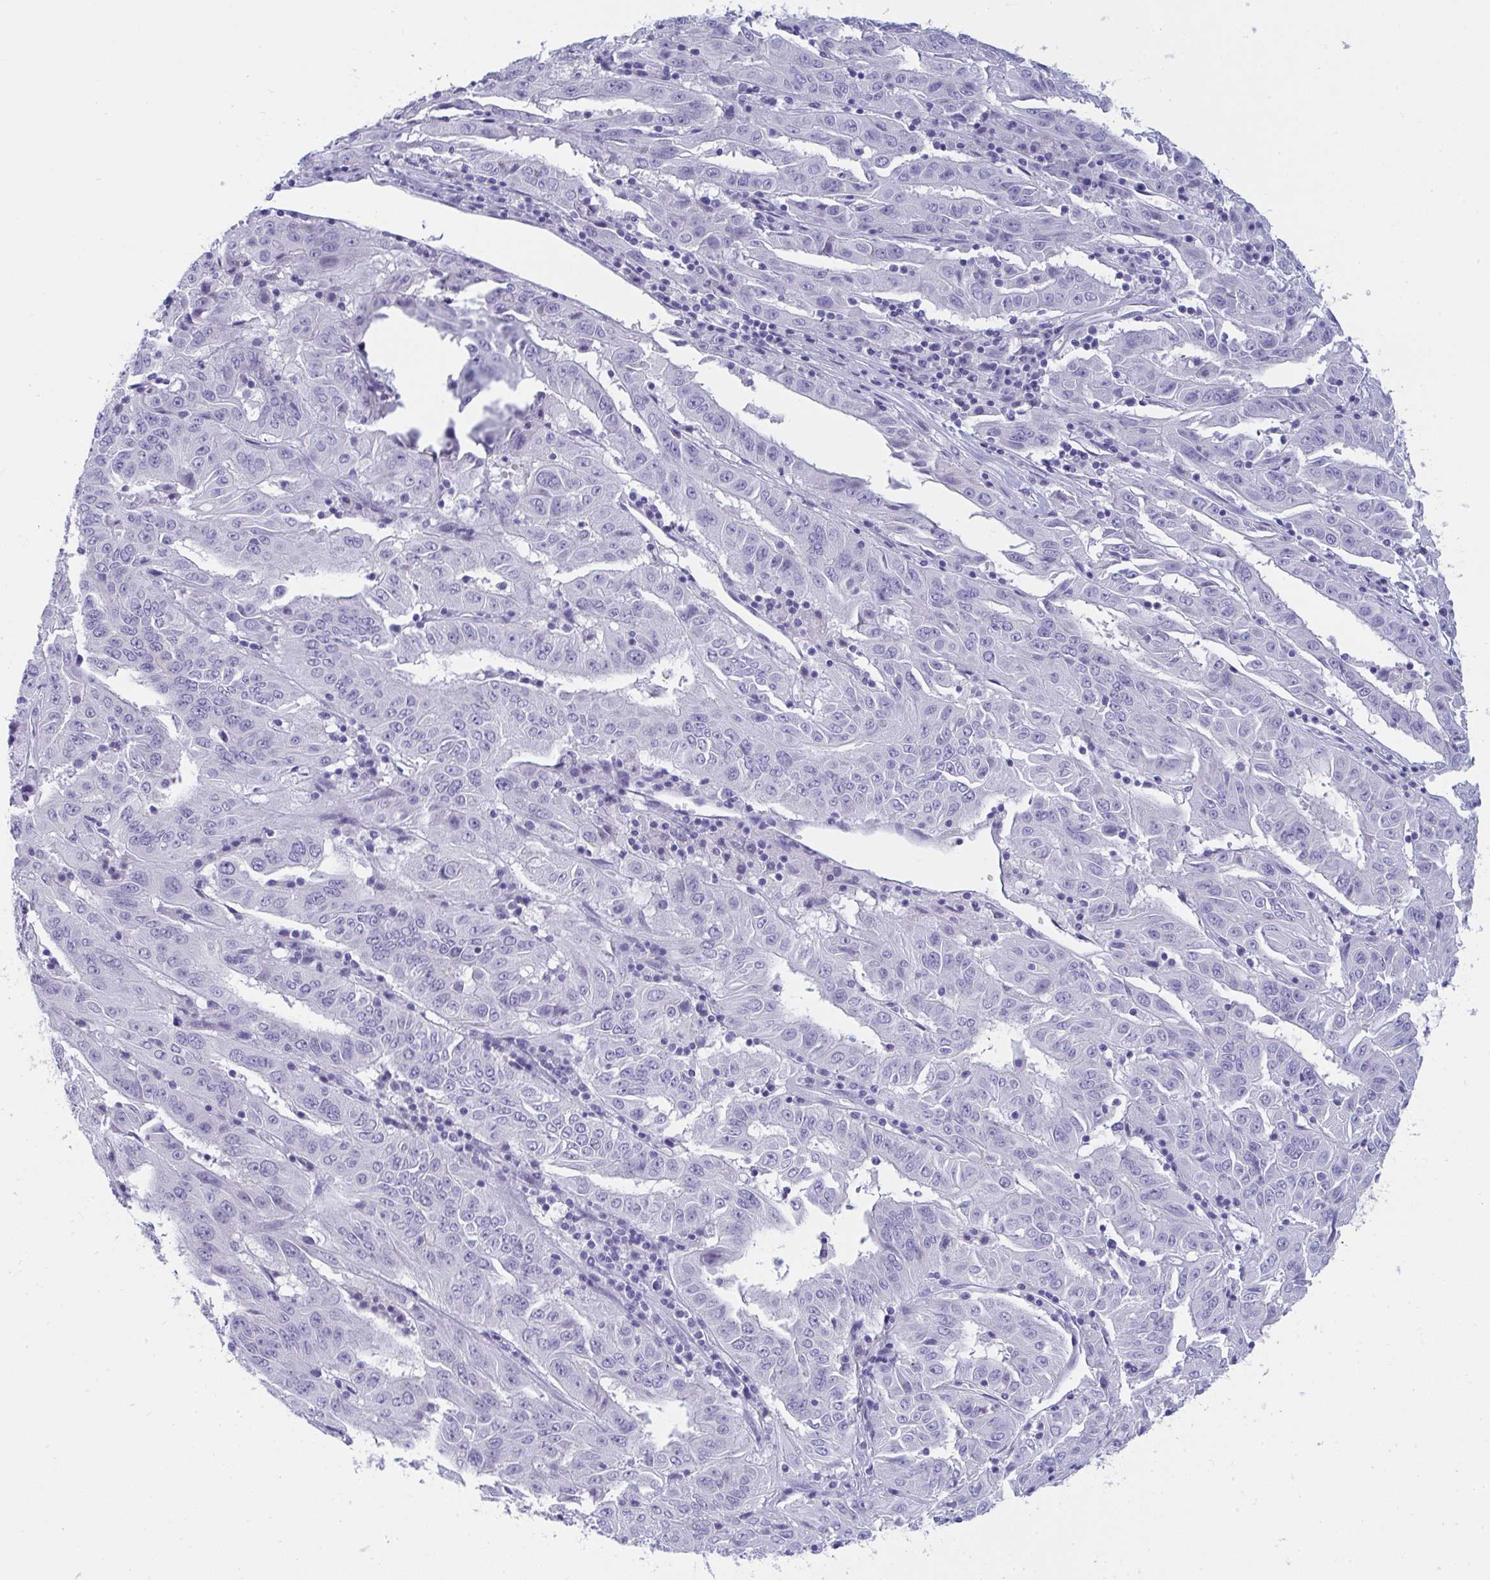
{"staining": {"intensity": "negative", "quantity": "none", "location": "none"}, "tissue": "pancreatic cancer", "cell_type": "Tumor cells", "image_type": "cancer", "snomed": [{"axis": "morphology", "description": "Adenocarcinoma, NOS"}, {"axis": "topography", "description": "Pancreas"}], "caption": "Human pancreatic cancer (adenocarcinoma) stained for a protein using IHC demonstrates no staining in tumor cells.", "gene": "PRDM9", "patient": {"sex": "male", "age": 63}}